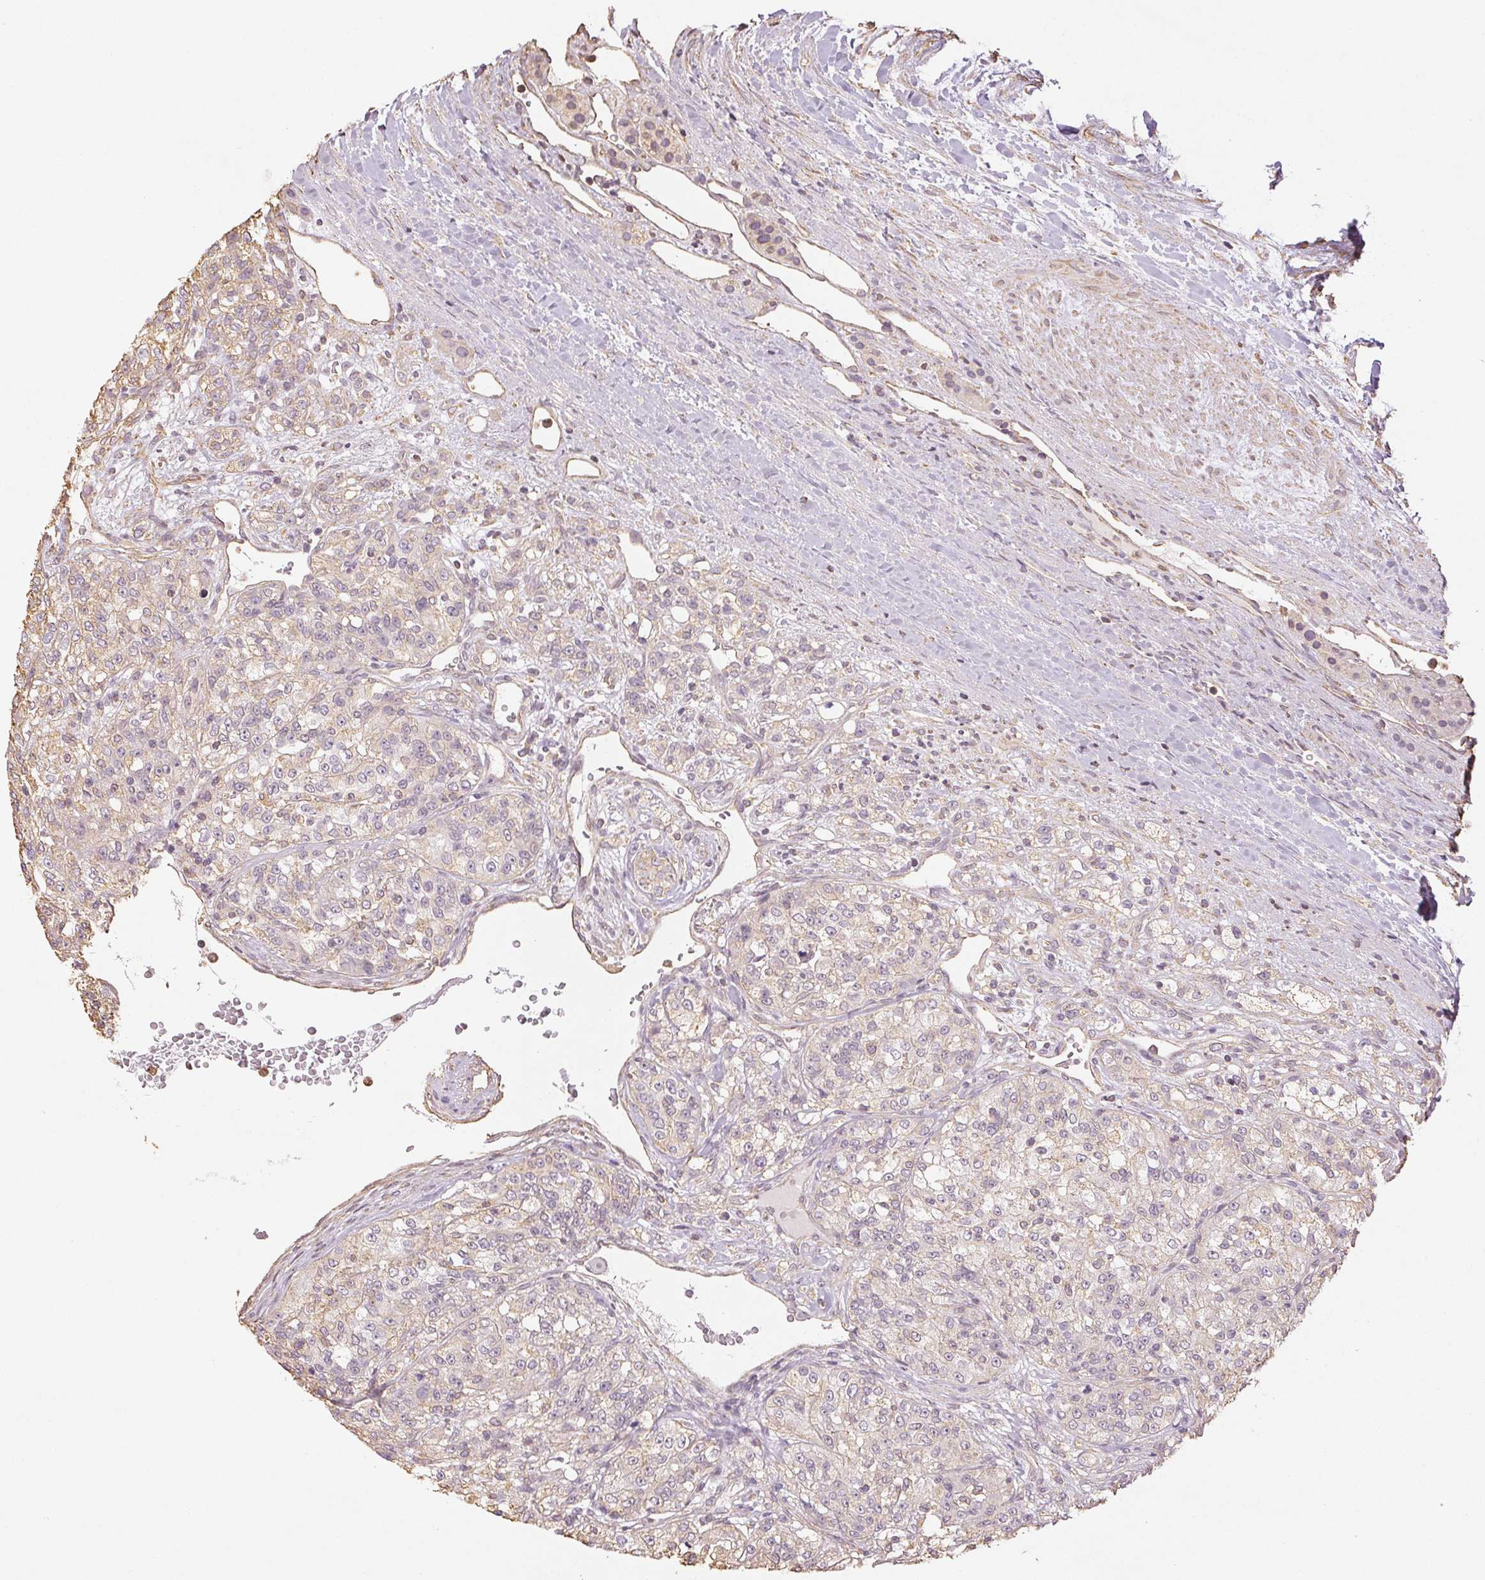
{"staining": {"intensity": "weak", "quantity": "25%-75%", "location": "cytoplasmic/membranous"}, "tissue": "renal cancer", "cell_type": "Tumor cells", "image_type": "cancer", "snomed": [{"axis": "morphology", "description": "Adenocarcinoma, NOS"}, {"axis": "topography", "description": "Kidney"}], "caption": "The image displays a brown stain indicating the presence of a protein in the cytoplasmic/membranous of tumor cells in adenocarcinoma (renal).", "gene": "COL7A1", "patient": {"sex": "female", "age": 63}}